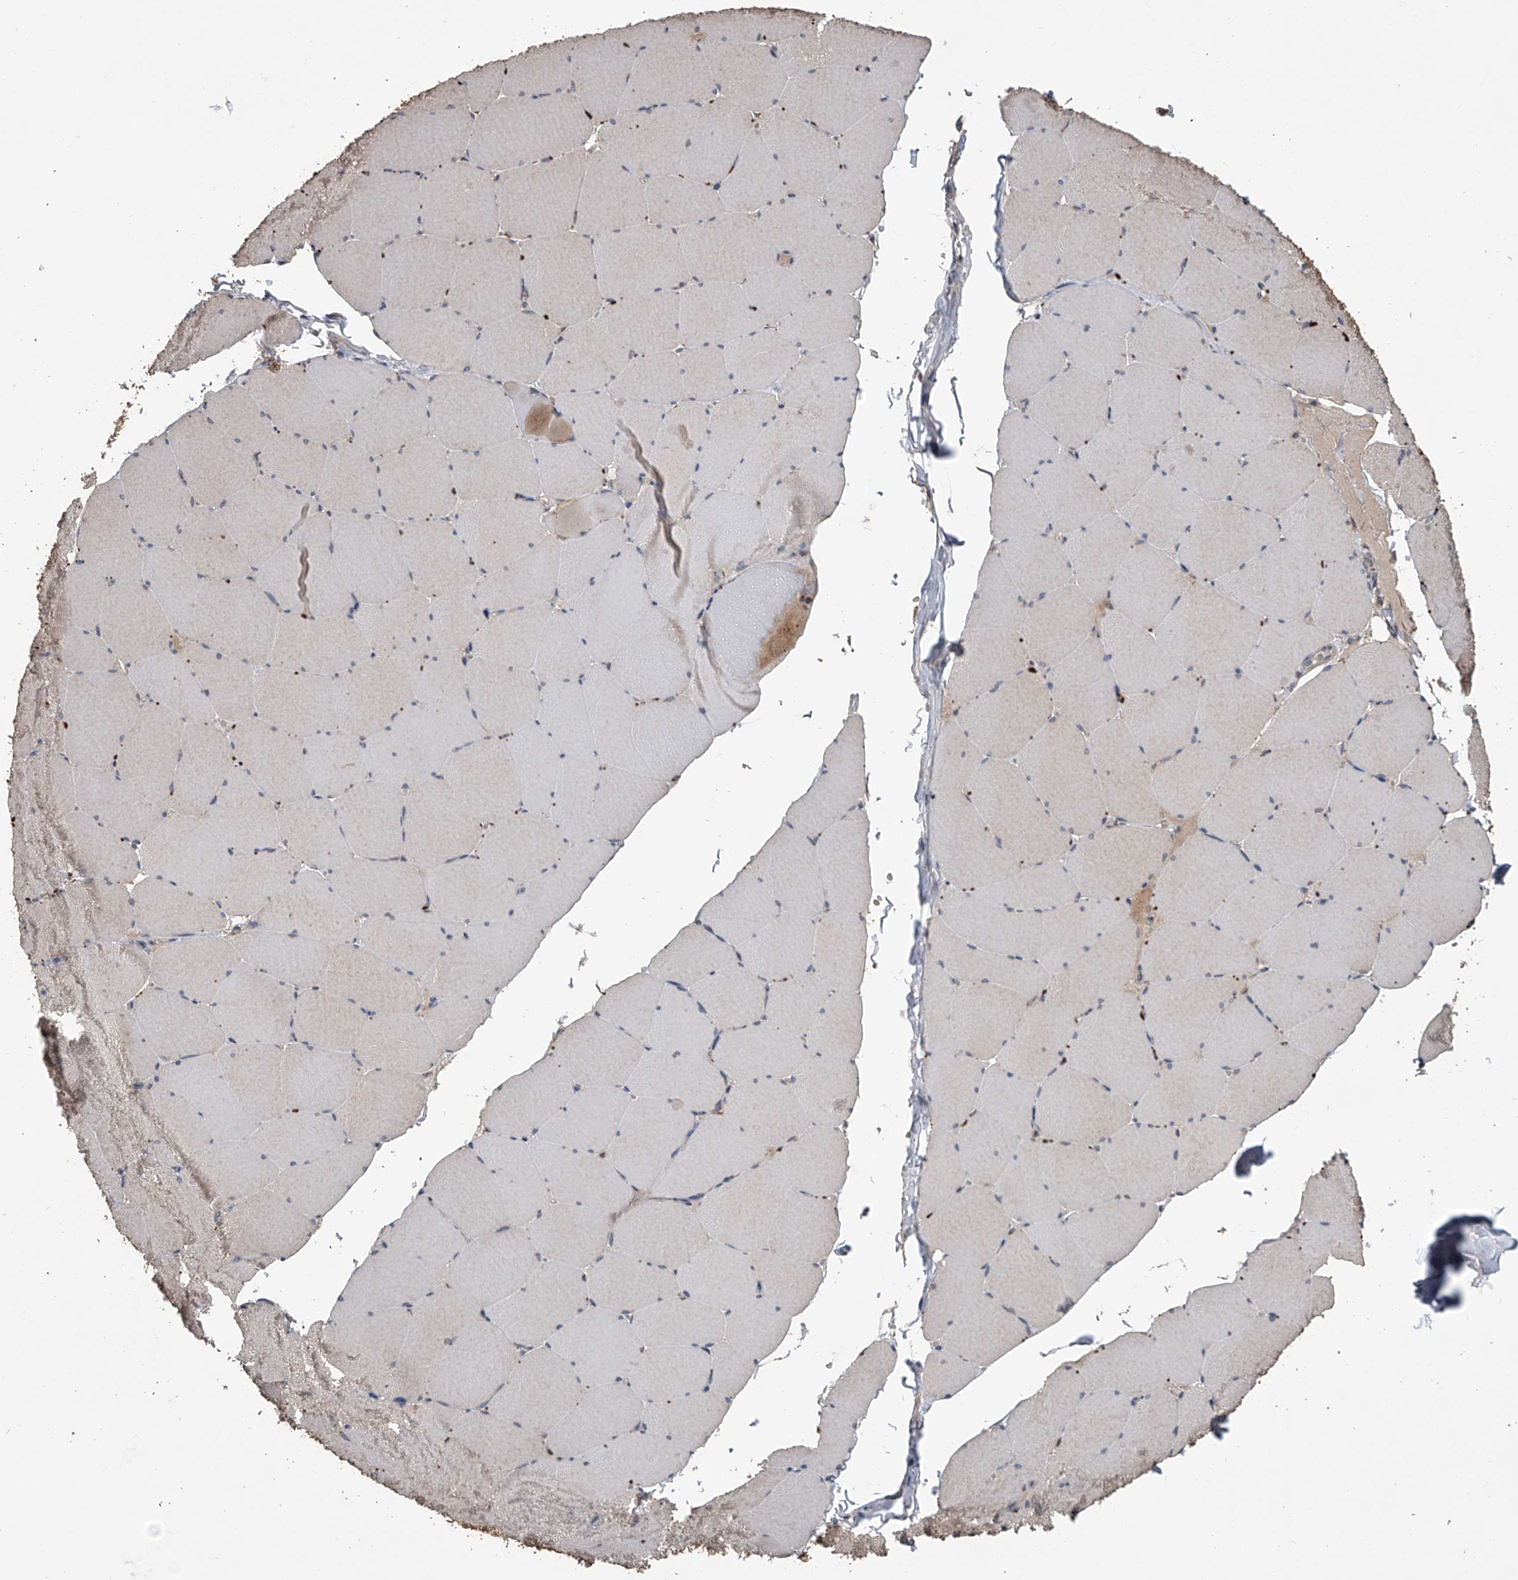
{"staining": {"intensity": "moderate", "quantity": "<25%", "location": "cytoplasmic/membranous"}, "tissue": "skeletal muscle", "cell_type": "Myocytes", "image_type": "normal", "snomed": [{"axis": "morphology", "description": "Normal tissue, NOS"}, {"axis": "topography", "description": "Skeletal muscle"}, {"axis": "topography", "description": "Head-Neck"}], "caption": "This histopathology image shows immunohistochemistry staining of unremarkable human skeletal muscle, with low moderate cytoplasmic/membranous positivity in approximately <25% of myocytes.", "gene": "DOCK9", "patient": {"sex": "male", "age": 66}}